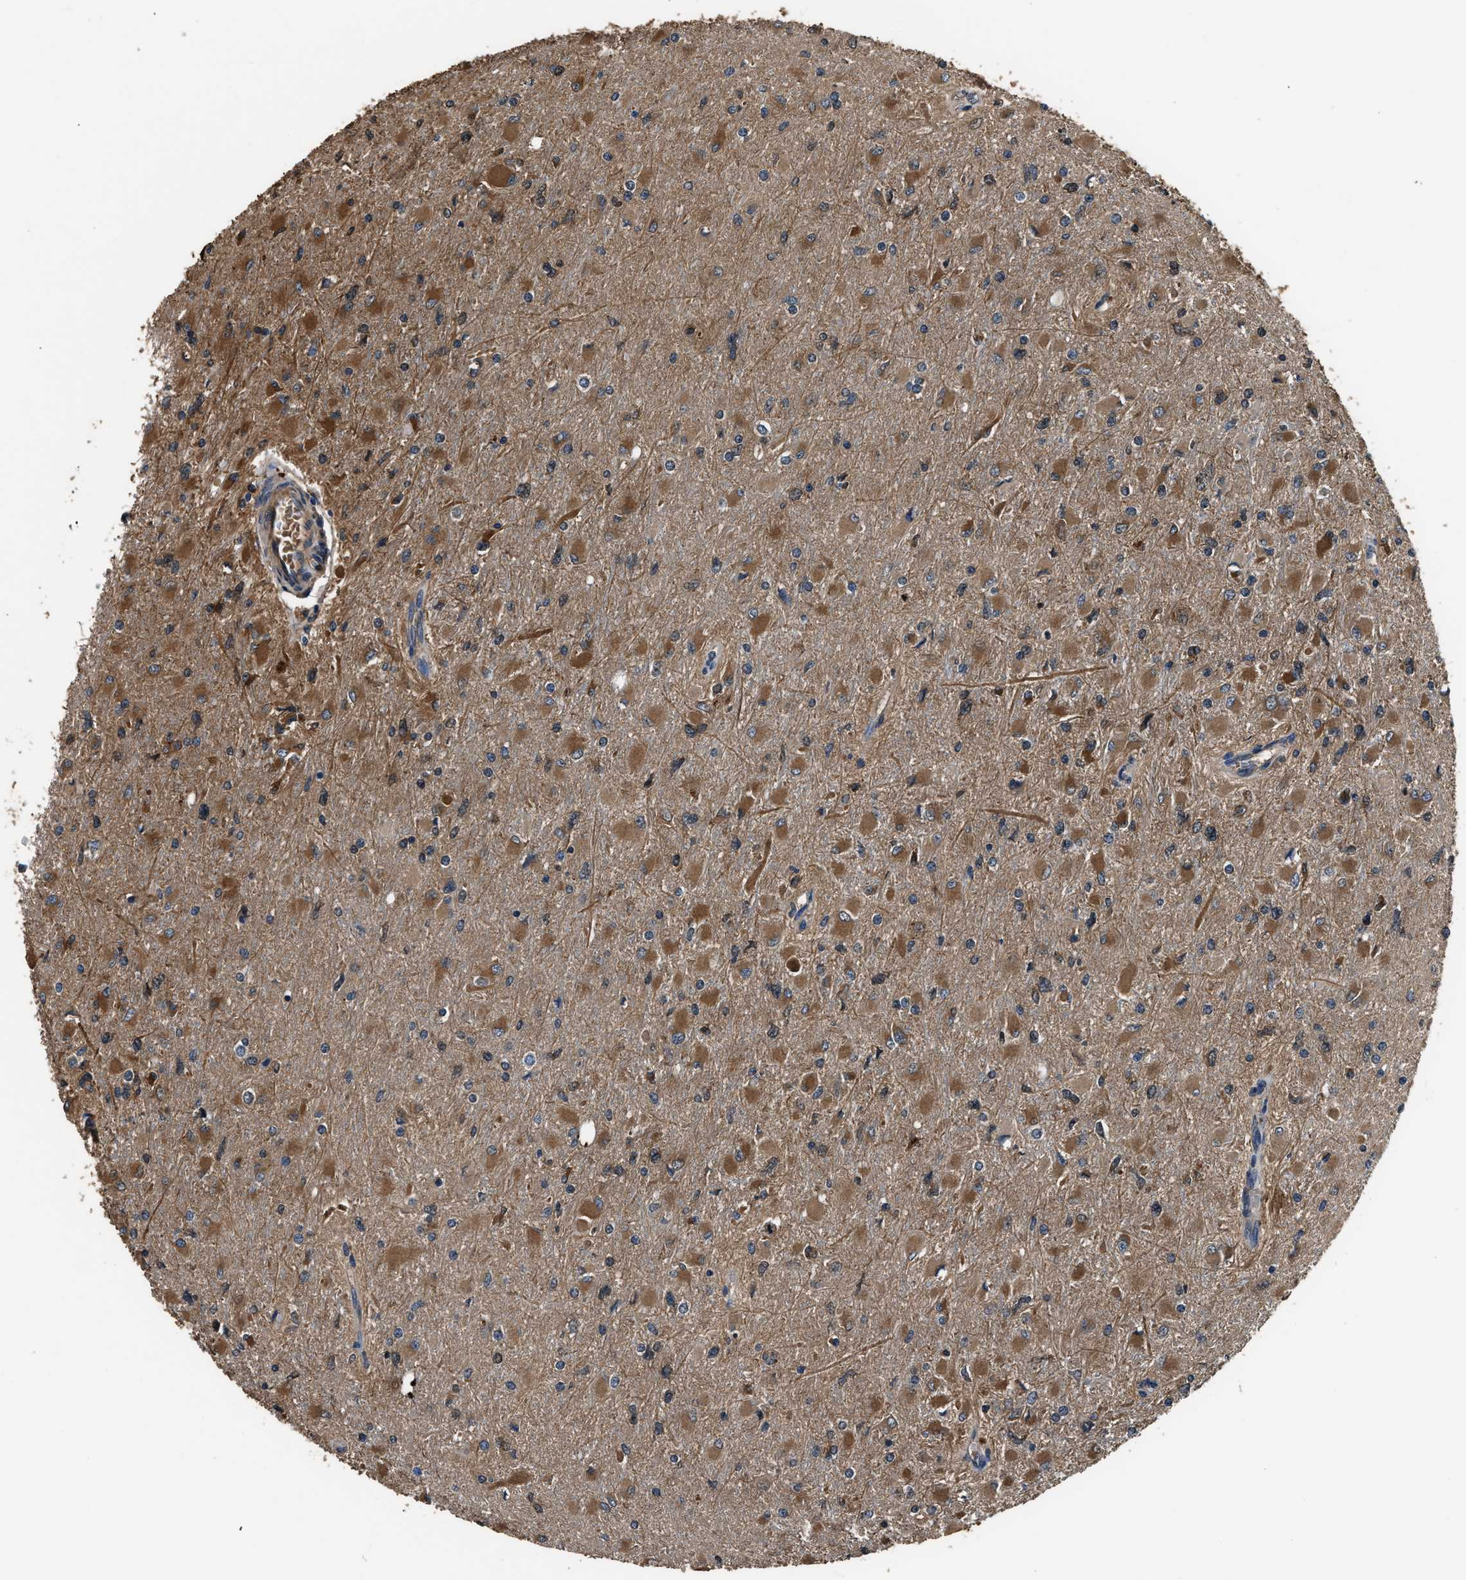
{"staining": {"intensity": "moderate", "quantity": ">75%", "location": "cytoplasmic/membranous"}, "tissue": "glioma", "cell_type": "Tumor cells", "image_type": "cancer", "snomed": [{"axis": "morphology", "description": "Glioma, malignant, High grade"}, {"axis": "topography", "description": "Cerebral cortex"}], "caption": "This histopathology image displays immunohistochemistry (IHC) staining of malignant glioma (high-grade), with medium moderate cytoplasmic/membranous positivity in approximately >75% of tumor cells.", "gene": "GSTP1", "patient": {"sex": "female", "age": 36}}